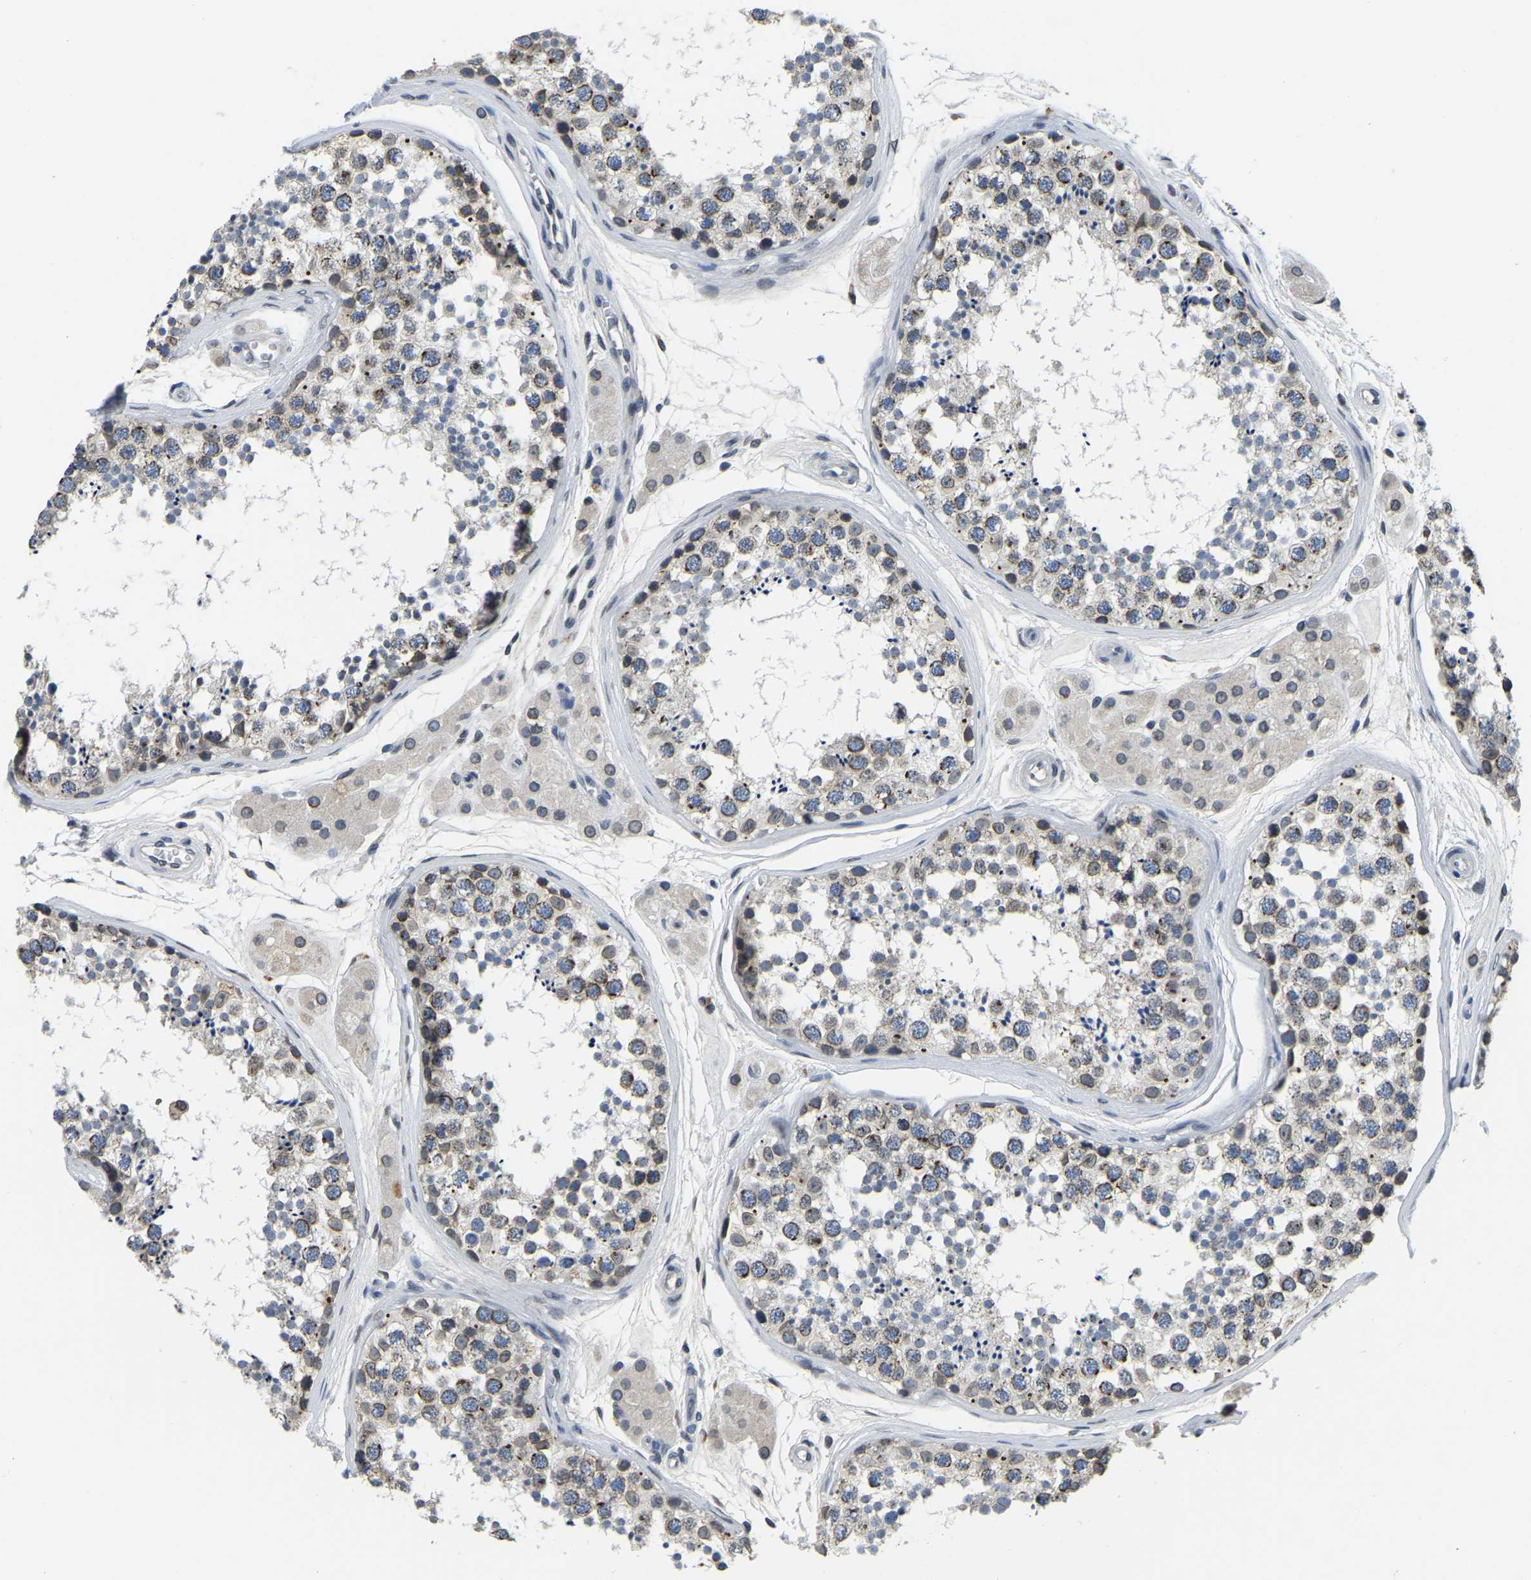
{"staining": {"intensity": "moderate", "quantity": ">75%", "location": "cytoplasmic/membranous,nuclear"}, "tissue": "testis", "cell_type": "Cells in seminiferous ducts", "image_type": "normal", "snomed": [{"axis": "morphology", "description": "Normal tissue, NOS"}, {"axis": "topography", "description": "Testis"}], "caption": "The histopathology image demonstrates immunohistochemical staining of normal testis. There is moderate cytoplasmic/membranous,nuclear positivity is seen in about >75% of cells in seminiferous ducts. (Brightfield microscopy of DAB IHC at high magnification).", "gene": "RANBP2", "patient": {"sex": "male", "age": 56}}